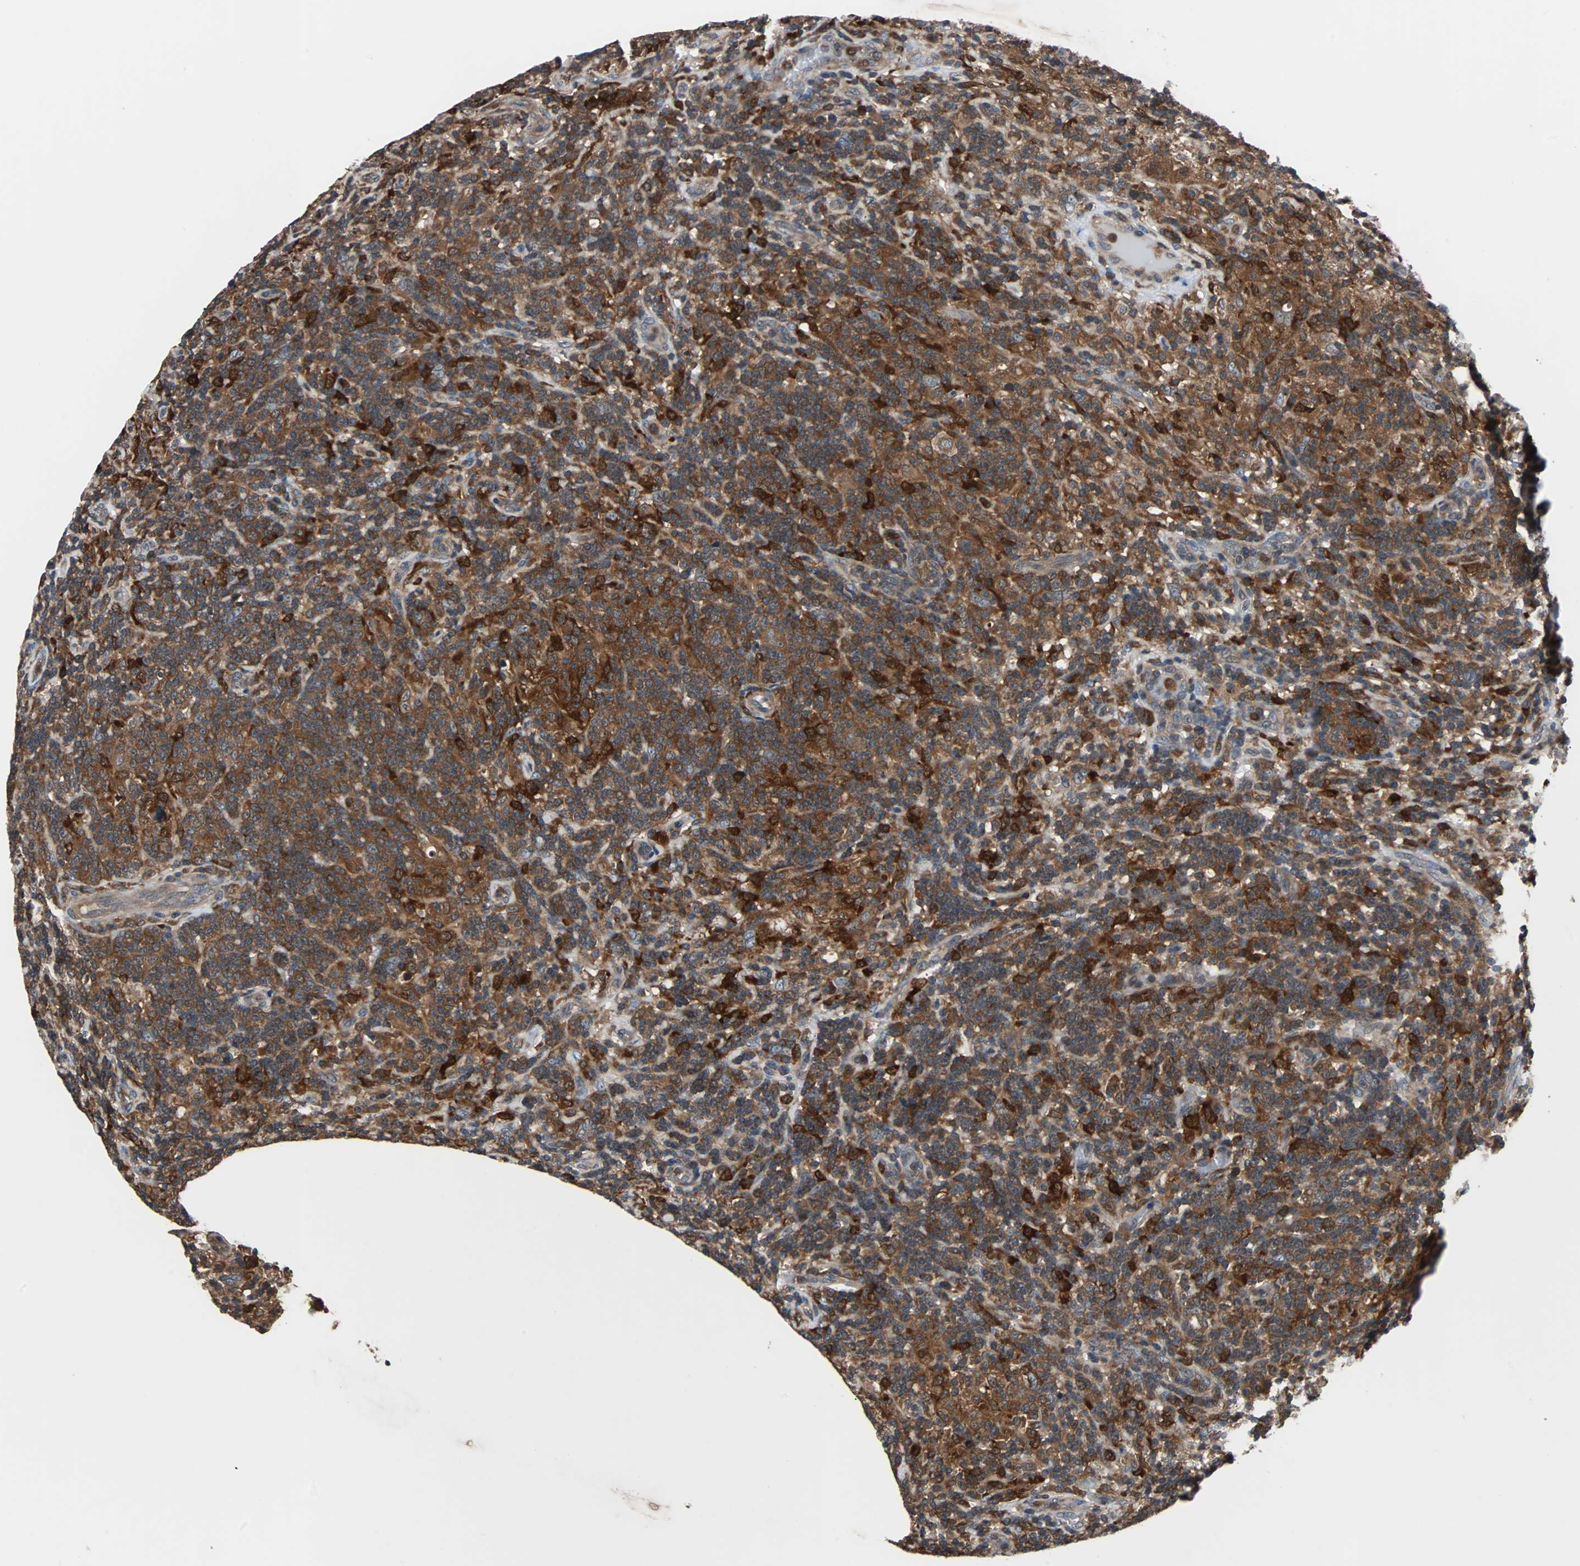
{"staining": {"intensity": "strong", "quantity": ">75%", "location": "cytoplasmic/membranous"}, "tissue": "lymphoma", "cell_type": "Tumor cells", "image_type": "cancer", "snomed": [{"axis": "morphology", "description": "Hodgkin's disease, NOS"}, {"axis": "topography", "description": "Lymph node"}], "caption": "There is high levels of strong cytoplasmic/membranous positivity in tumor cells of Hodgkin's disease, as demonstrated by immunohistochemical staining (brown color).", "gene": "PAK1", "patient": {"sex": "male", "age": 70}}